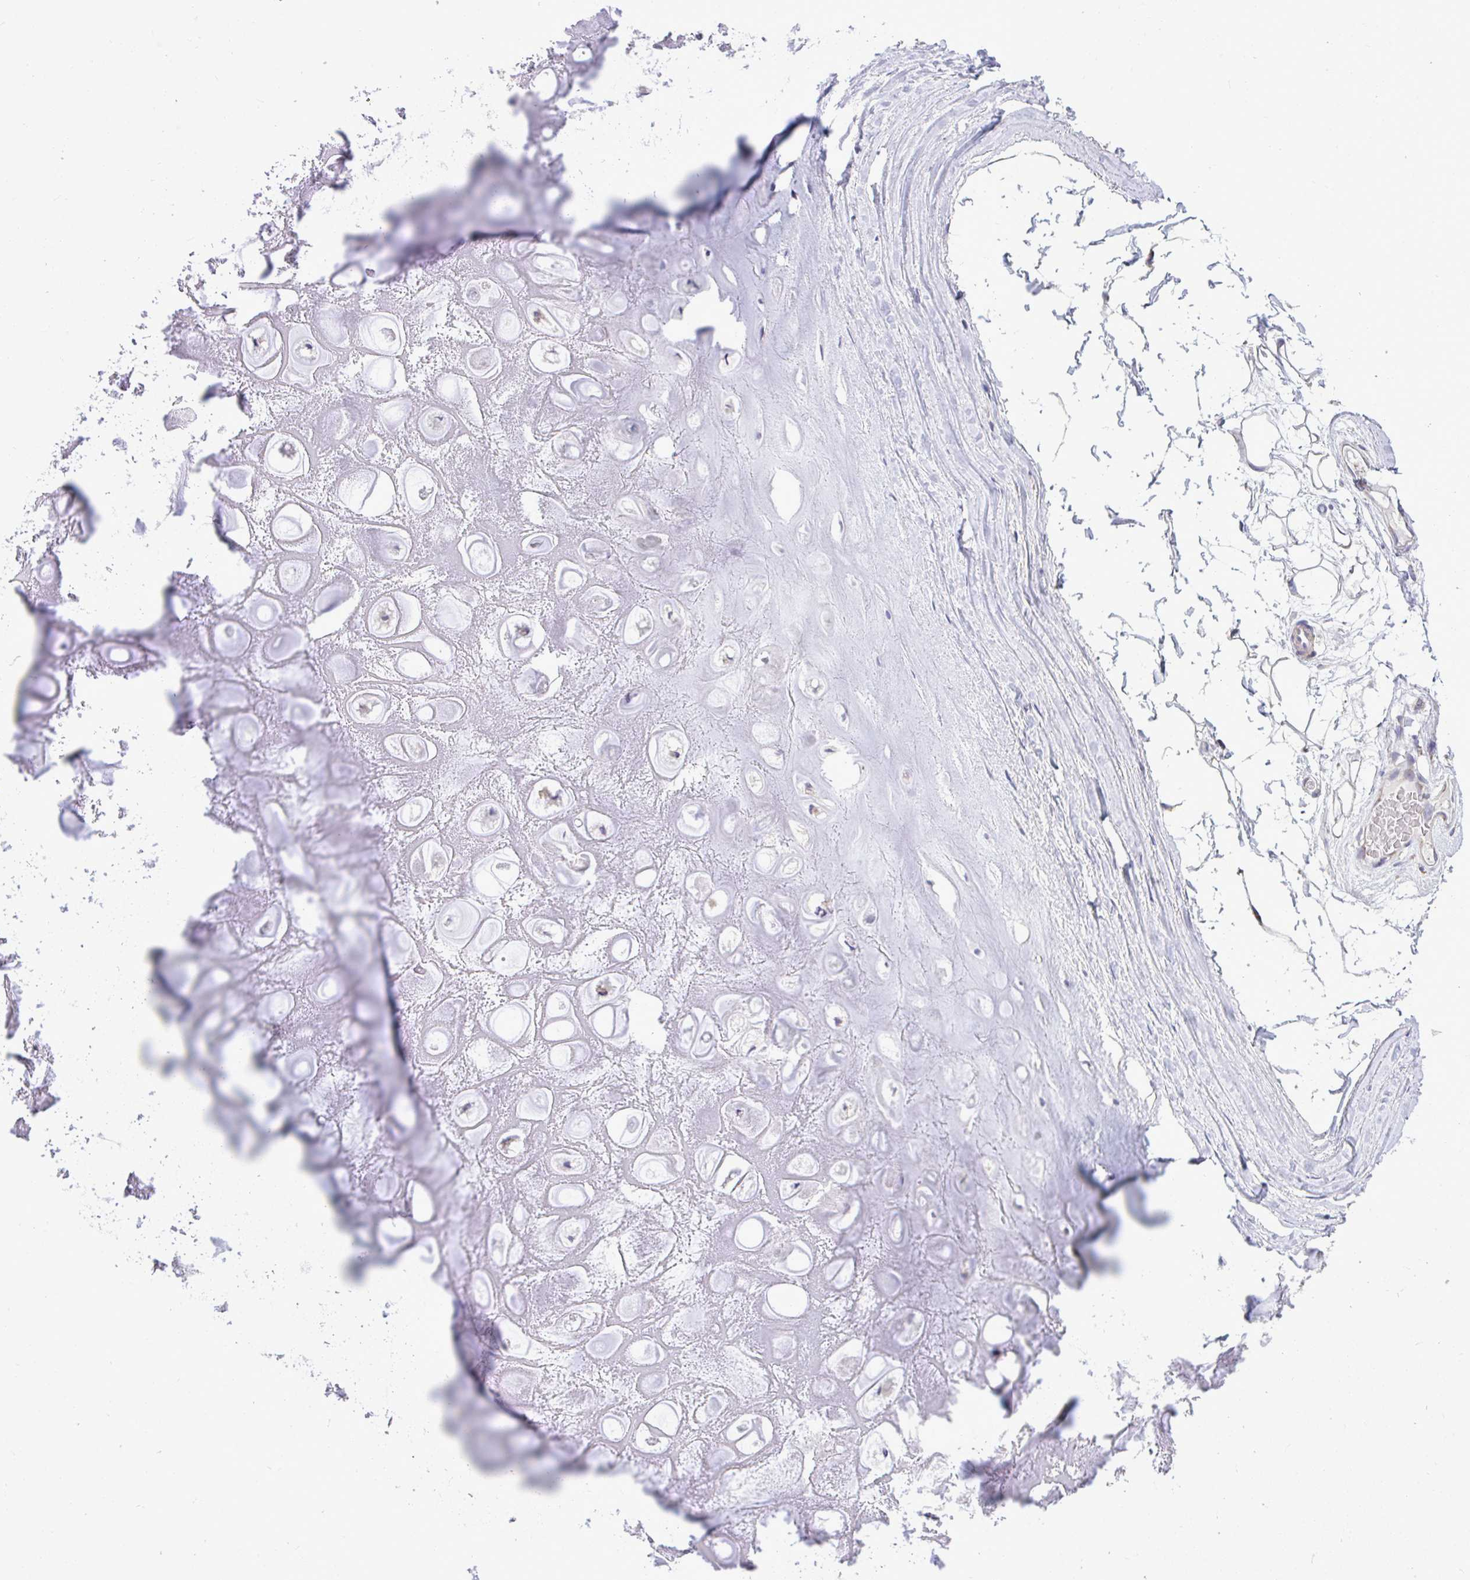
{"staining": {"intensity": "negative", "quantity": "none", "location": "none"}, "tissue": "adipose tissue", "cell_type": "Adipocytes", "image_type": "normal", "snomed": [{"axis": "morphology", "description": "Normal tissue, NOS"}, {"axis": "topography", "description": "Lymph node"}, {"axis": "topography", "description": "Cartilage tissue"}, {"axis": "topography", "description": "Nasopharynx"}], "caption": "Adipocytes are negative for protein expression in unremarkable human adipose tissue. The staining is performed using DAB brown chromogen with nuclei counter-stained in using hematoxylin.", "gene": "ENSG00000269547", "patient": {"sex": "male", "age": 63}}